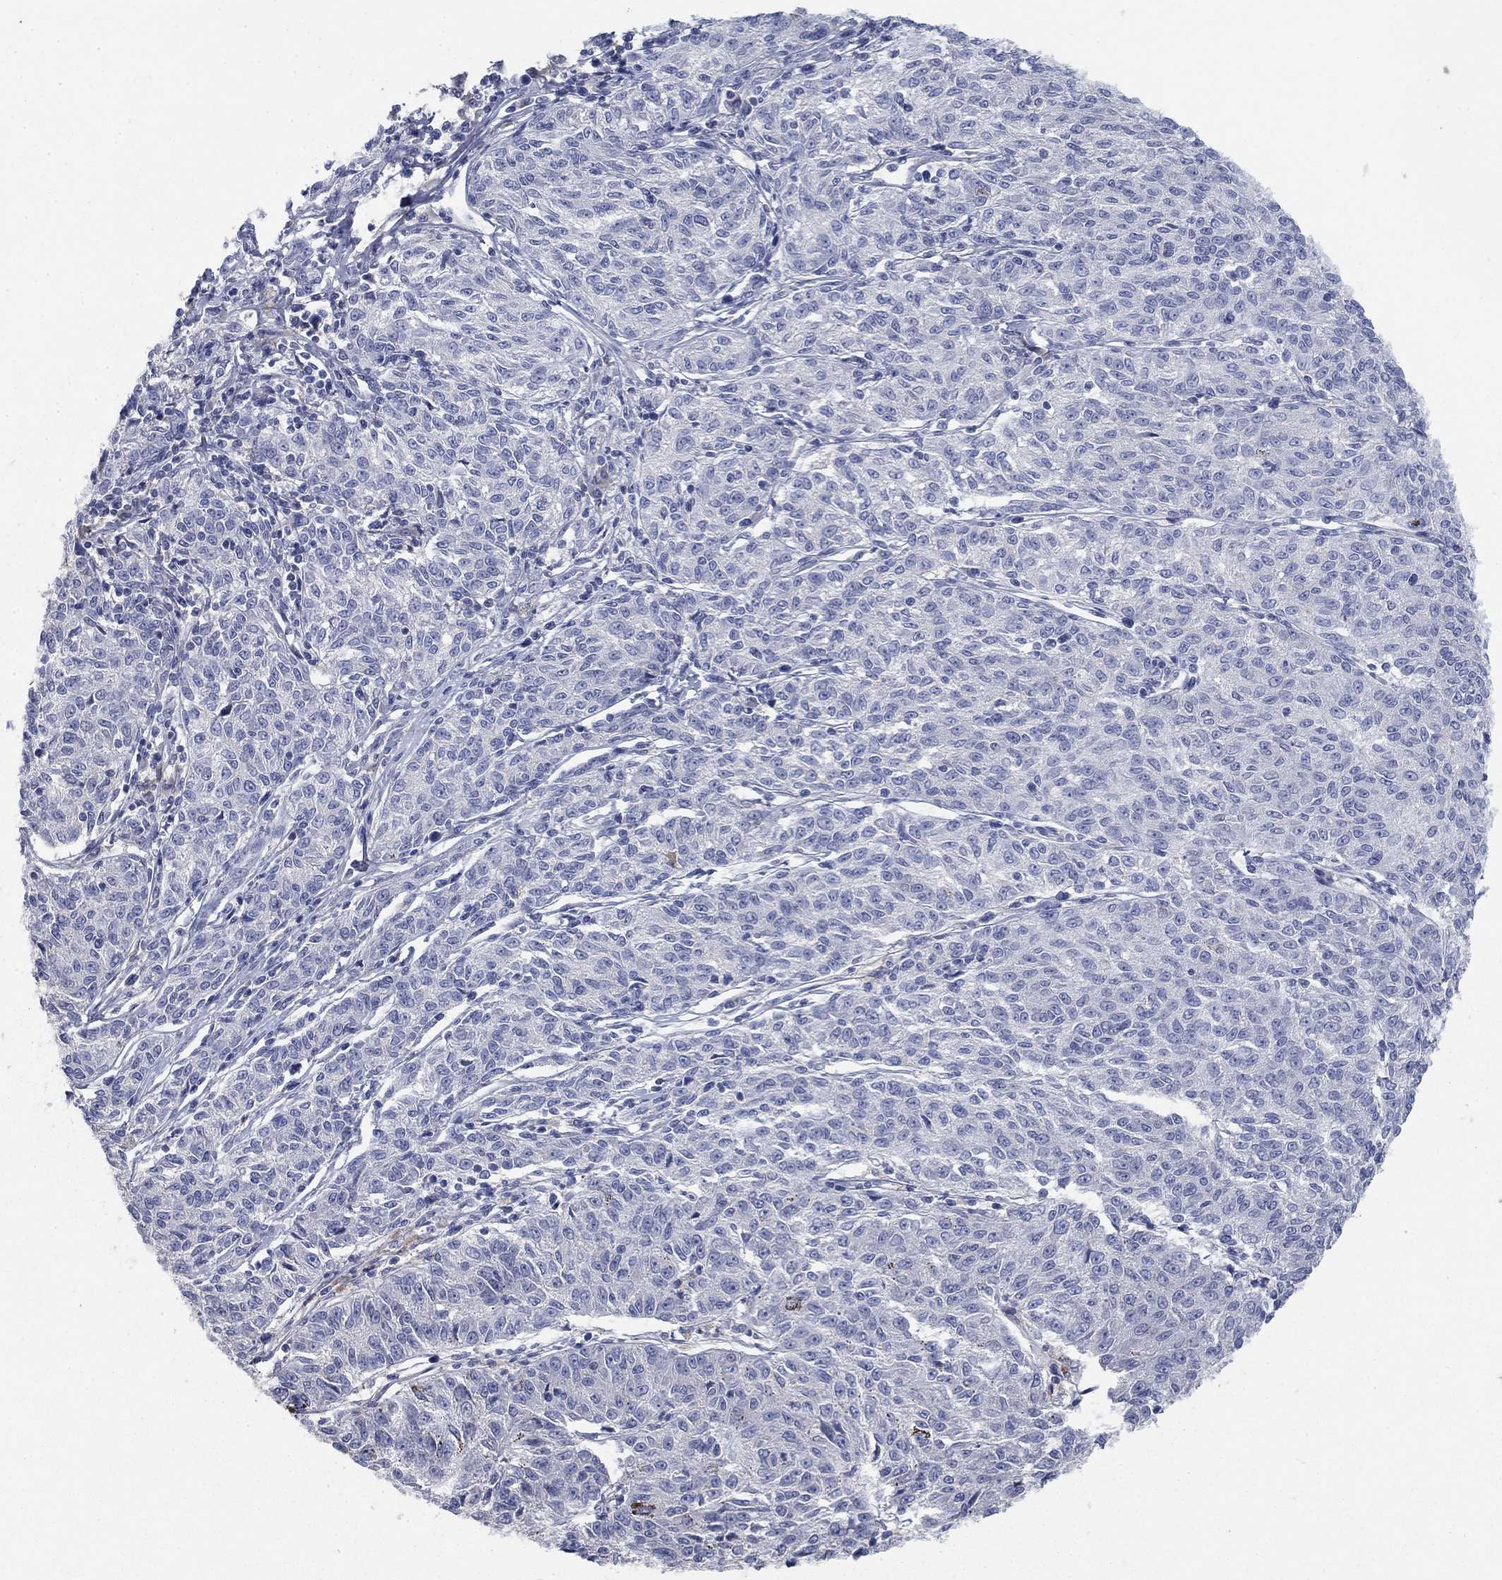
{"staining": {"intensity": "negative", "quantity": "none", "location": "none"}, "tissue": "melanoma", "cell_type": "Tumor cells", "image_type": "cancer", "snomed": [{"axis": "morphology", "description": "Malignant melanoma, NOS"}, {"axis": "topography", "description": "Skin"}], "caption": "This photomicrograph is of malignant melanoma stained with immunohistochemistry (IHC) to label a protein in brown with the nuclei are counter-stained blue. There is no positivity in tumor cells.", "gene": "TMEM249", "patient": {"sex": "female", "age": 72}}